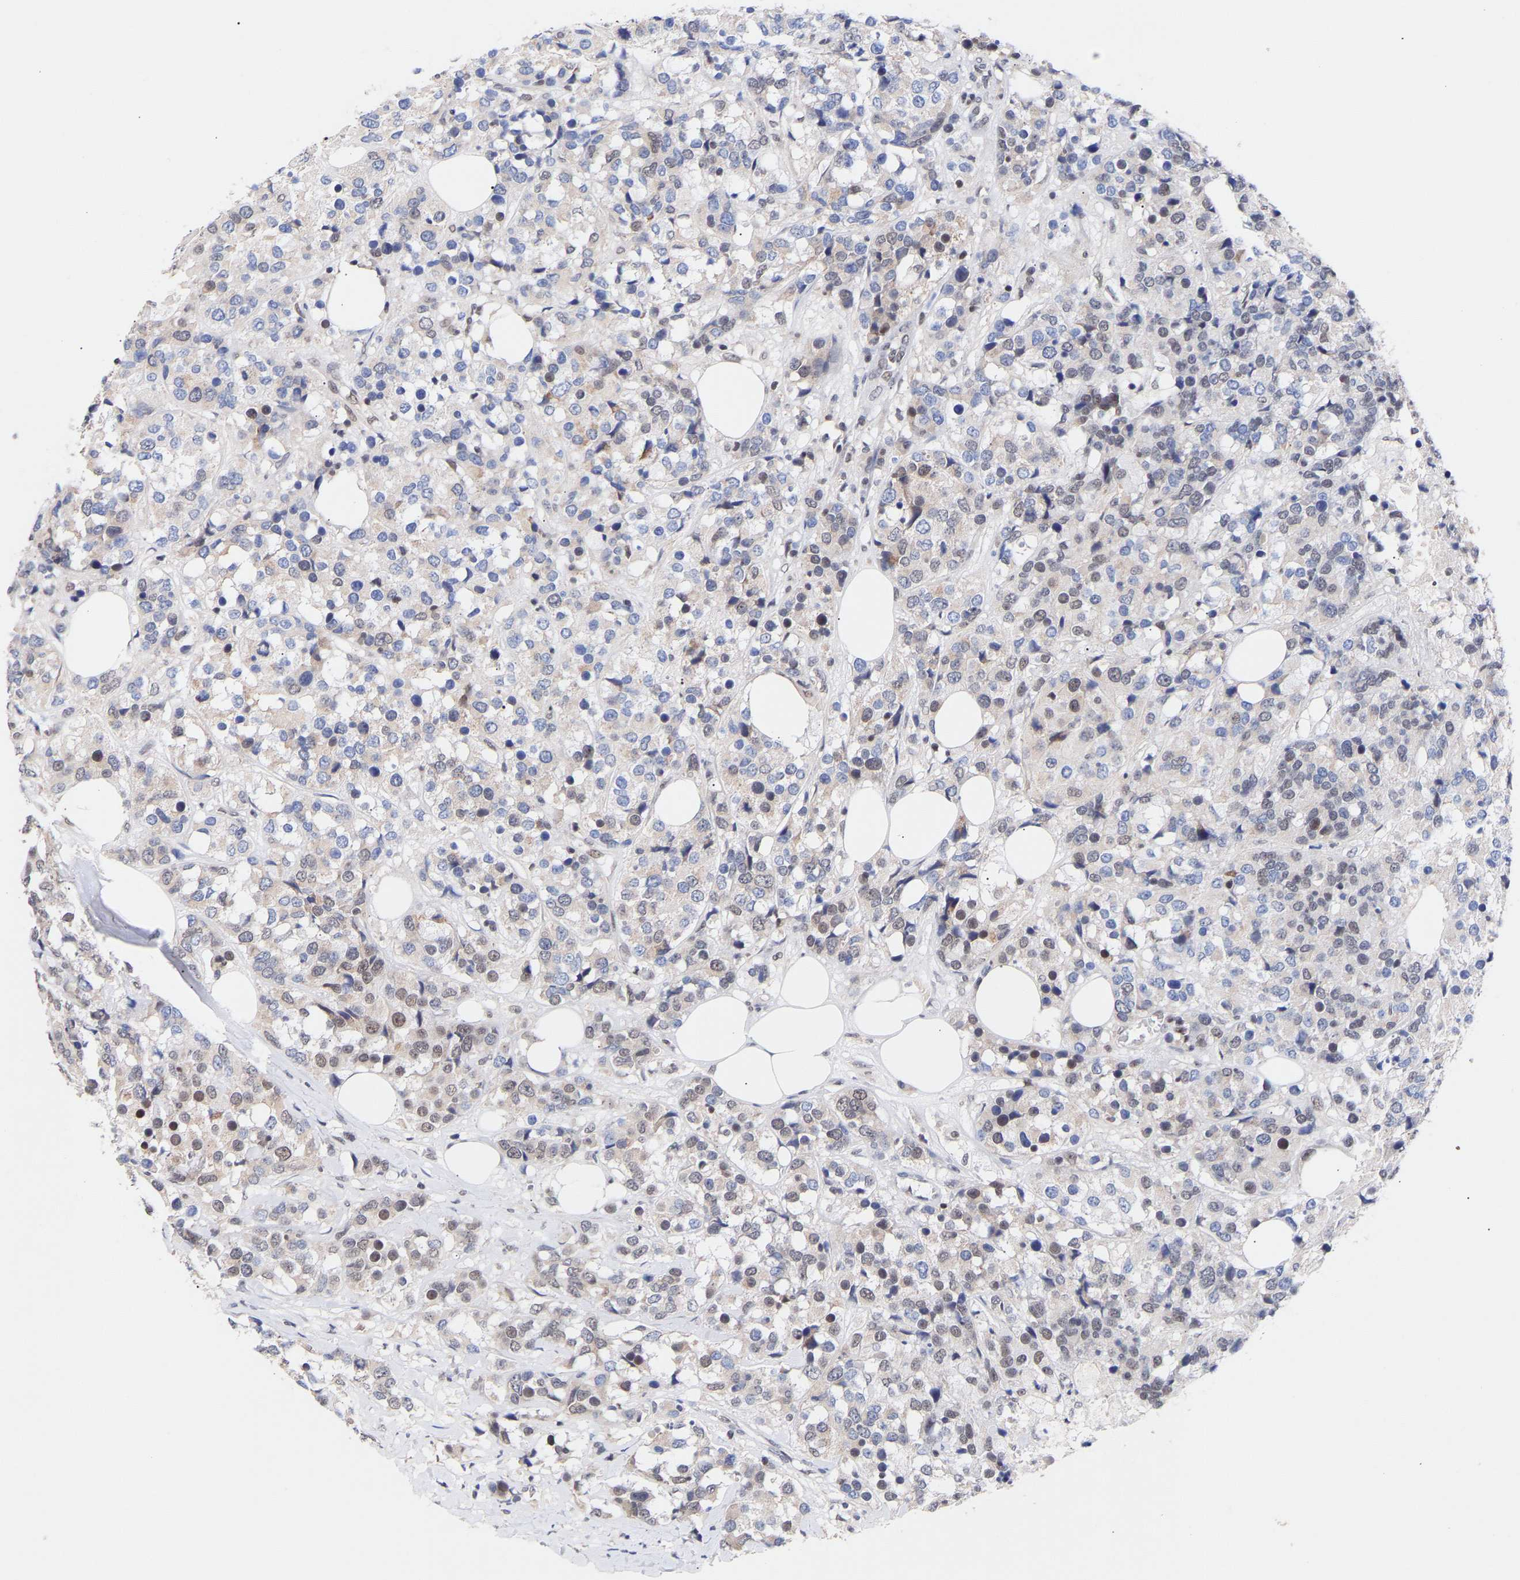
{"staining": {"intensity": "weak", "quantity": "<25%", "location": "nuclear"}, "tissue": "breast cancer", "cell_type": "Tumor cells", "image_type": "cancer", "snomed": [{"axis": "morphology", "description": "Lobular carcinoma"}, {"axis": "topography", "description": "Breast"}], "caption": "This is an immunohistochemistry (IHC) image of breast lobular carcinoma. There is no positivity in tumor cells.", "gene": "RBM15", "patient": {"sex": "female", "age": 59}}